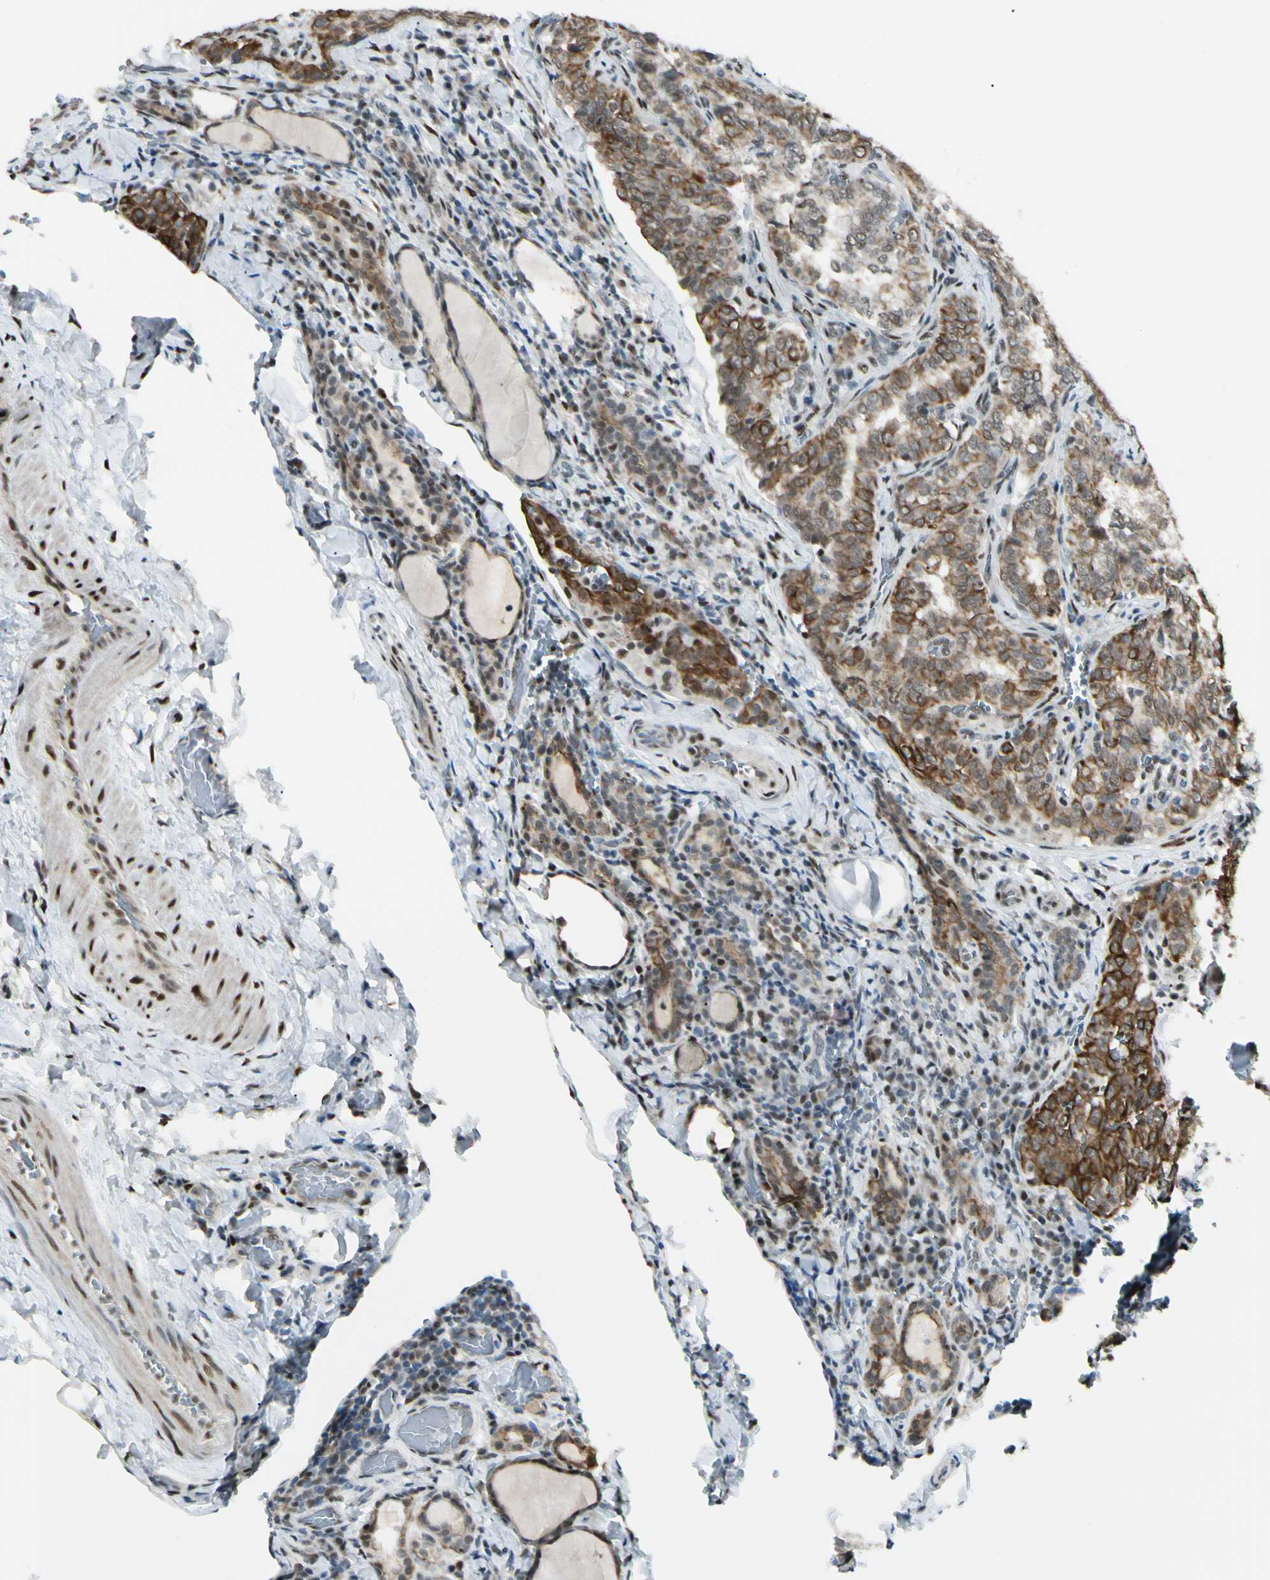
{"staining": {"intensity": "moderate", "quantity": ">75%", "location": "cytoplasmic/membranous"}, "tissue": "thyroid cancer", "cell_type": "Tumor cells", "image_type": "cancer", "snomed": [{"axis": "morphology", "description": "Normal tissue, NOS"}, {"axis": "morphology", "description": "Papillary adenocarcinoma, NOS"}, {"axis": "topography", "description": "Thyroid gland"}], "caption": "A brown stain labels moderate cytoplasmic/membranous positivity of a protein in papillary adenocarcinoma (thyroid) tumor cells. The staining is performed using DAB (3,3'-diaminobenzidine) brown chromogen to label protein expression. The nuclei are counter-stained blue using hematoxylin.", "gene": "ATXN1", "patient": {"sex": "female", "age": 30}}